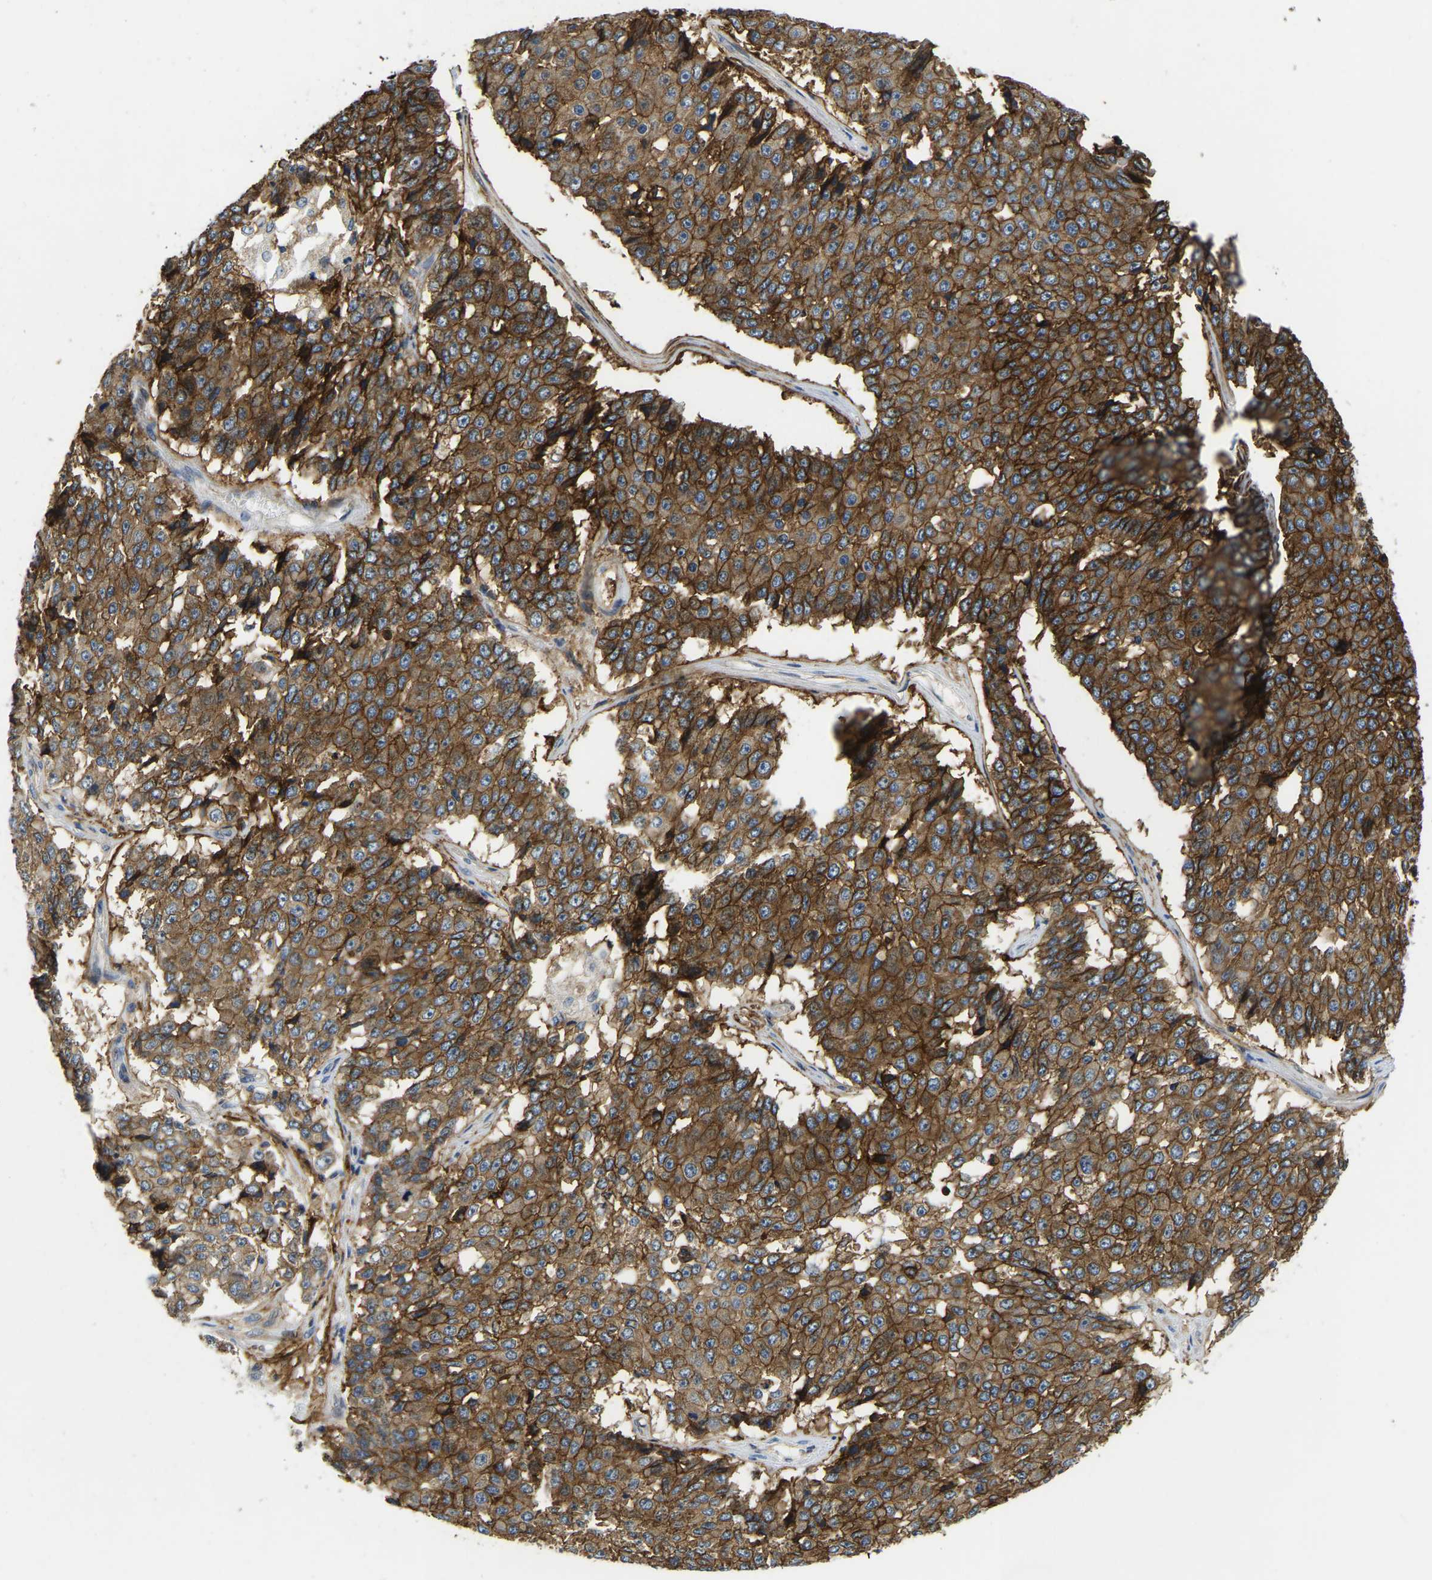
{"staining": {"intensity": "strong", "quantity": ">75%", "location": "cytoplasmic/membranous"}, "tissue": "pancreatic cancer", "cell_type": "Tumor cells", "image_type": "cancer", "snomed": [{"axis": "morphology", "description": "Adenocarcinoma, NOS"}, {"axis": "topography", "description": "Pancreas"}], "caption": "High-power microscopy captured an IHC photomicrograph of adenocarcinoma (pancreatic), revealing strong cytoplasmic/membranous staining in about >75% of tumor cells.", "gene": "ITGA2", "patient": {"sex": "male", "age": 50}}